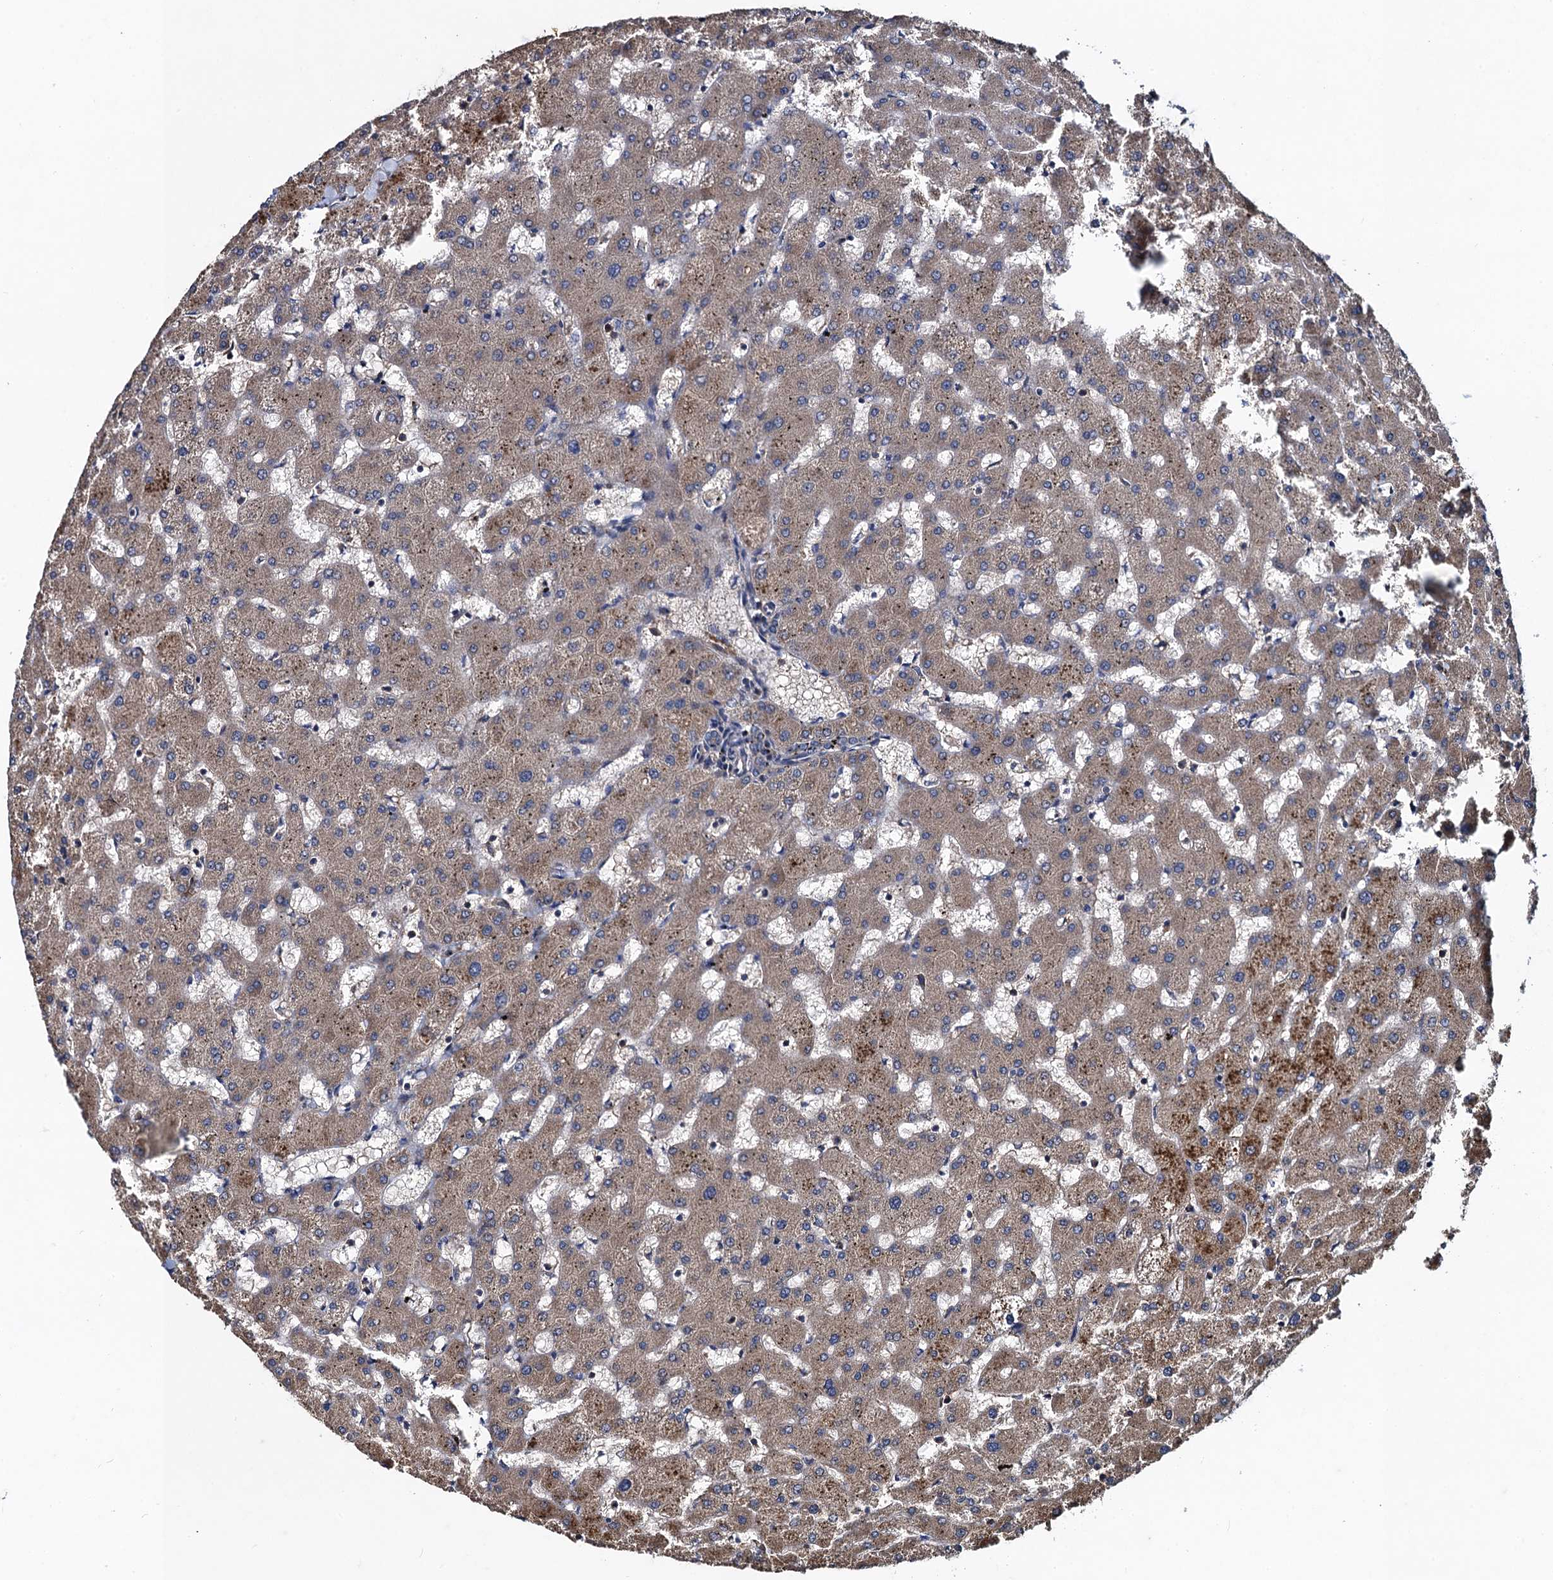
{"staining": {"intensity": "negative", "quantity": "none", "location": "none"}, "tissue": "liver", "cell_type": "Cholangiocytes", "image_type": "normal", "snomed": [{"axis": "morphology", "description": "Normal tissue, NOS"}, {"axis": "topography", "description": "Liver"}], "caption": "A high-resolution photomicrograph shows immunohistochemistry staining of unremarkable liver, which shows no significant positivity in cholangiocytes. (Immunohistochemistry (ihc), brightfield microscopy, high magnification).", "gene": "SNAP29", "patient": {"sex": "female", "age": 63}}